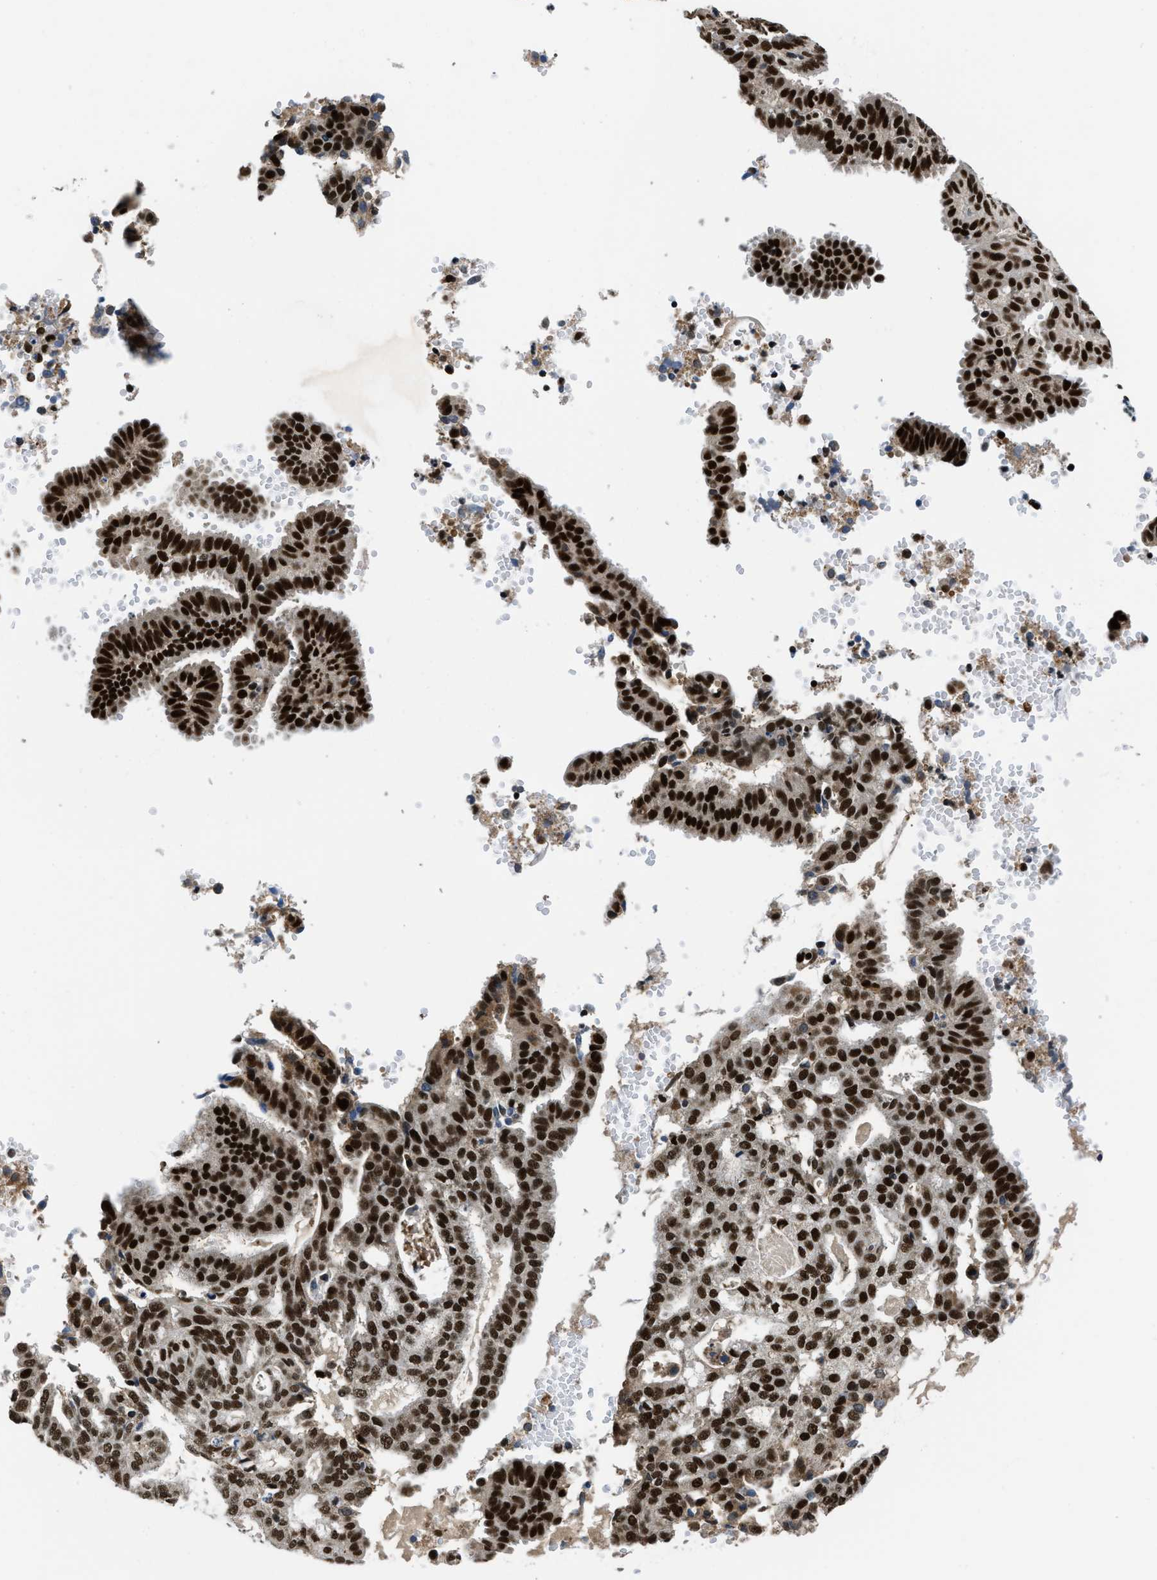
{"staining": {"intensity": "strong", "quantity": ">75%", "location": "nuclear"}, "tissue": "endometrial cancer", "cell_type": "Tumor cells", "image_type": "cancer", "snomed": [{"axis": "morphology", "description": "Adenocarcinoma, NOS"}, {"axis": "topography", "description": "Endometrium"}], "caption": "An immunohistochemistry (IHC) micrograph of tumor tissue is shown. Protein staining in brown labels strong nuclear positivity in adenocarcinoma (endometrial) within tumor cells.", "gene": "KDM3B", "patient": {"sex": "female", "age": 58}}